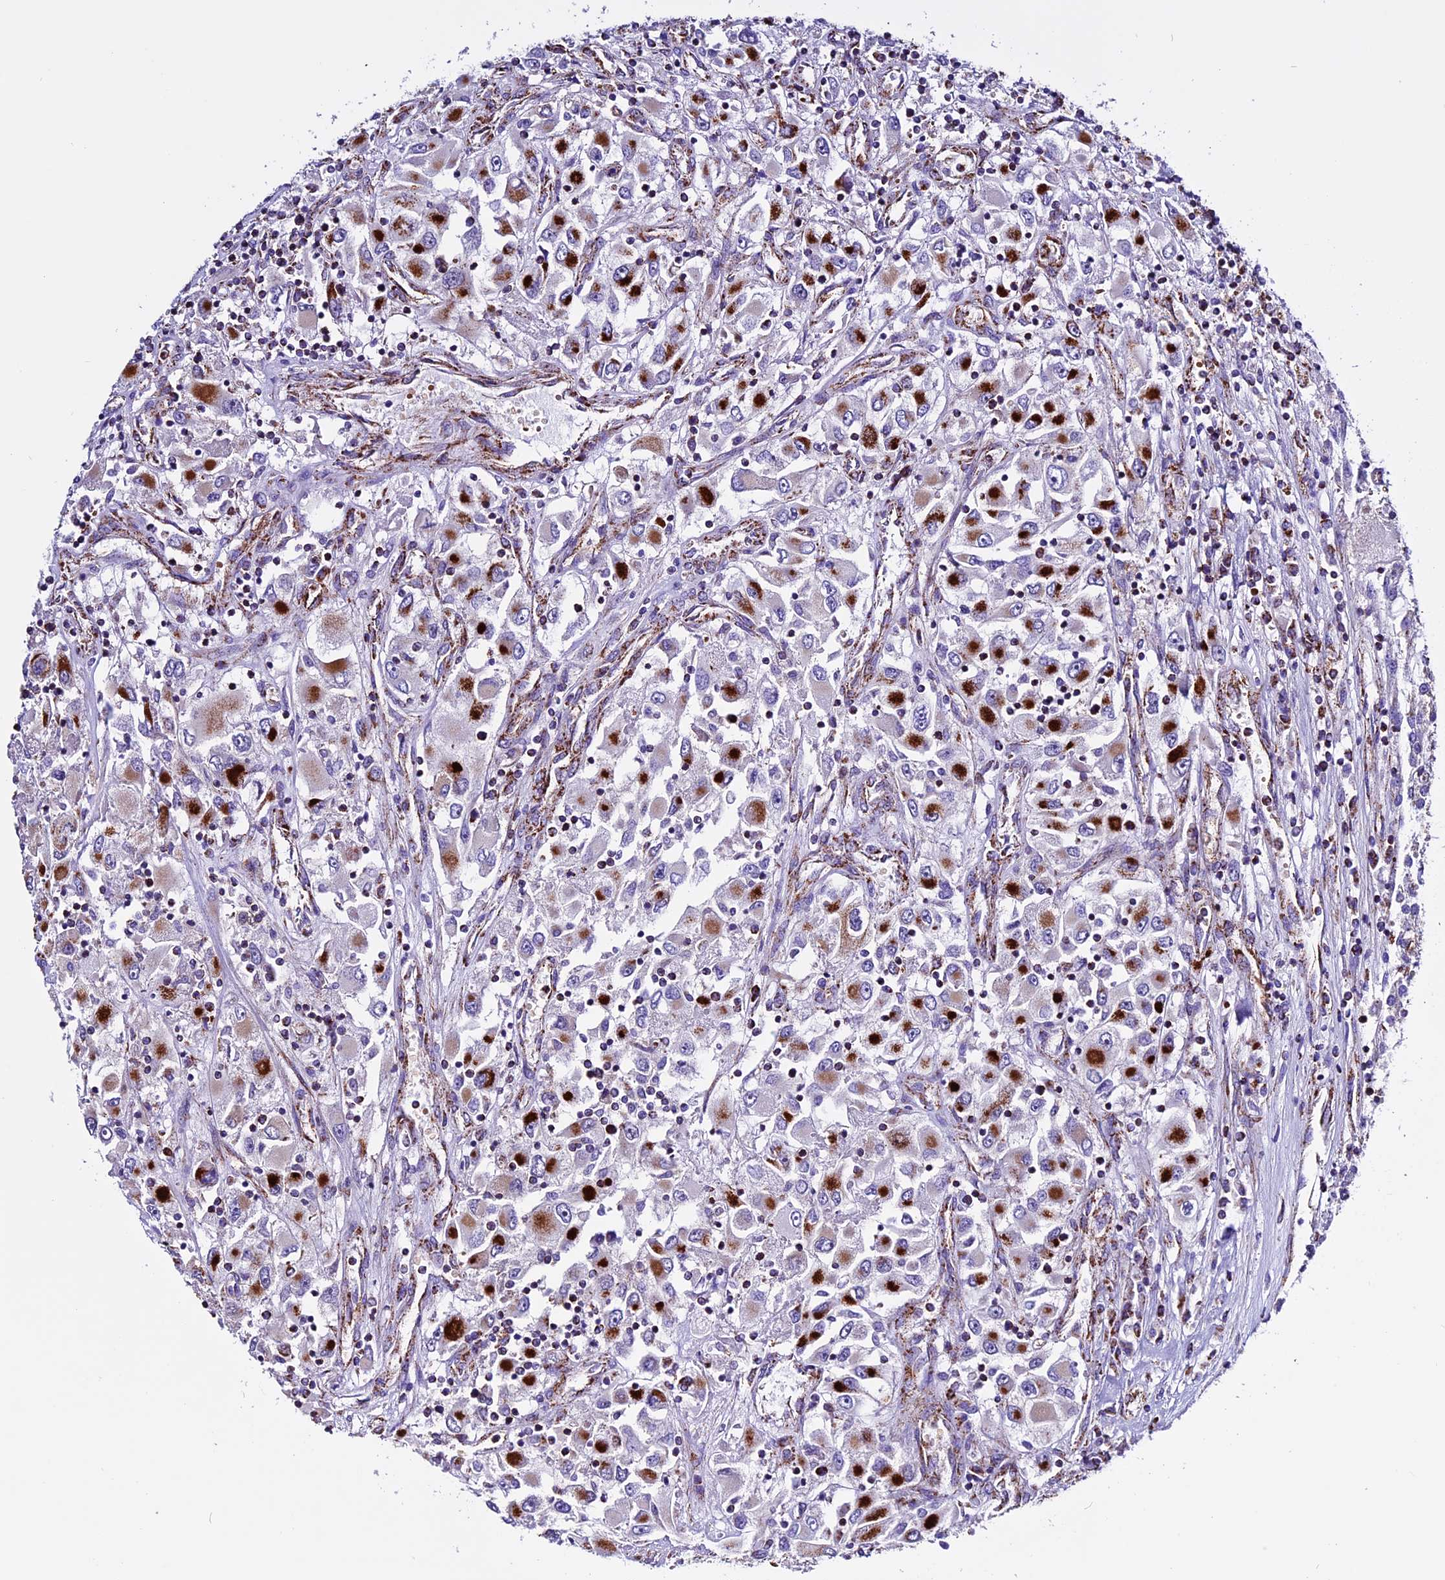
{"staining": {"intensity": "strong", "quantity": "<25%", "location": "cytoplasmic/membranous"}, "tissue": "renal cancer", "cell_type": "Tumor cells", "image_type": "cancer", "snomed": [{"axis": "morphology", "description": "Adenocarcinoma, NOS"}, {"axis": "topography", "description": "Kidney"}], "caption": "Protein staining reveals strong cytoplasmic/membranous staining in approximately <25% of tumor cells in renal cancer. The staining is performed using DAB brown chromogen to label protein expression. The nuclei are counter-stained blue using hematoxylin.", "gene": "CX3CL1", "patient": {"sex": "female", "age": 52}}